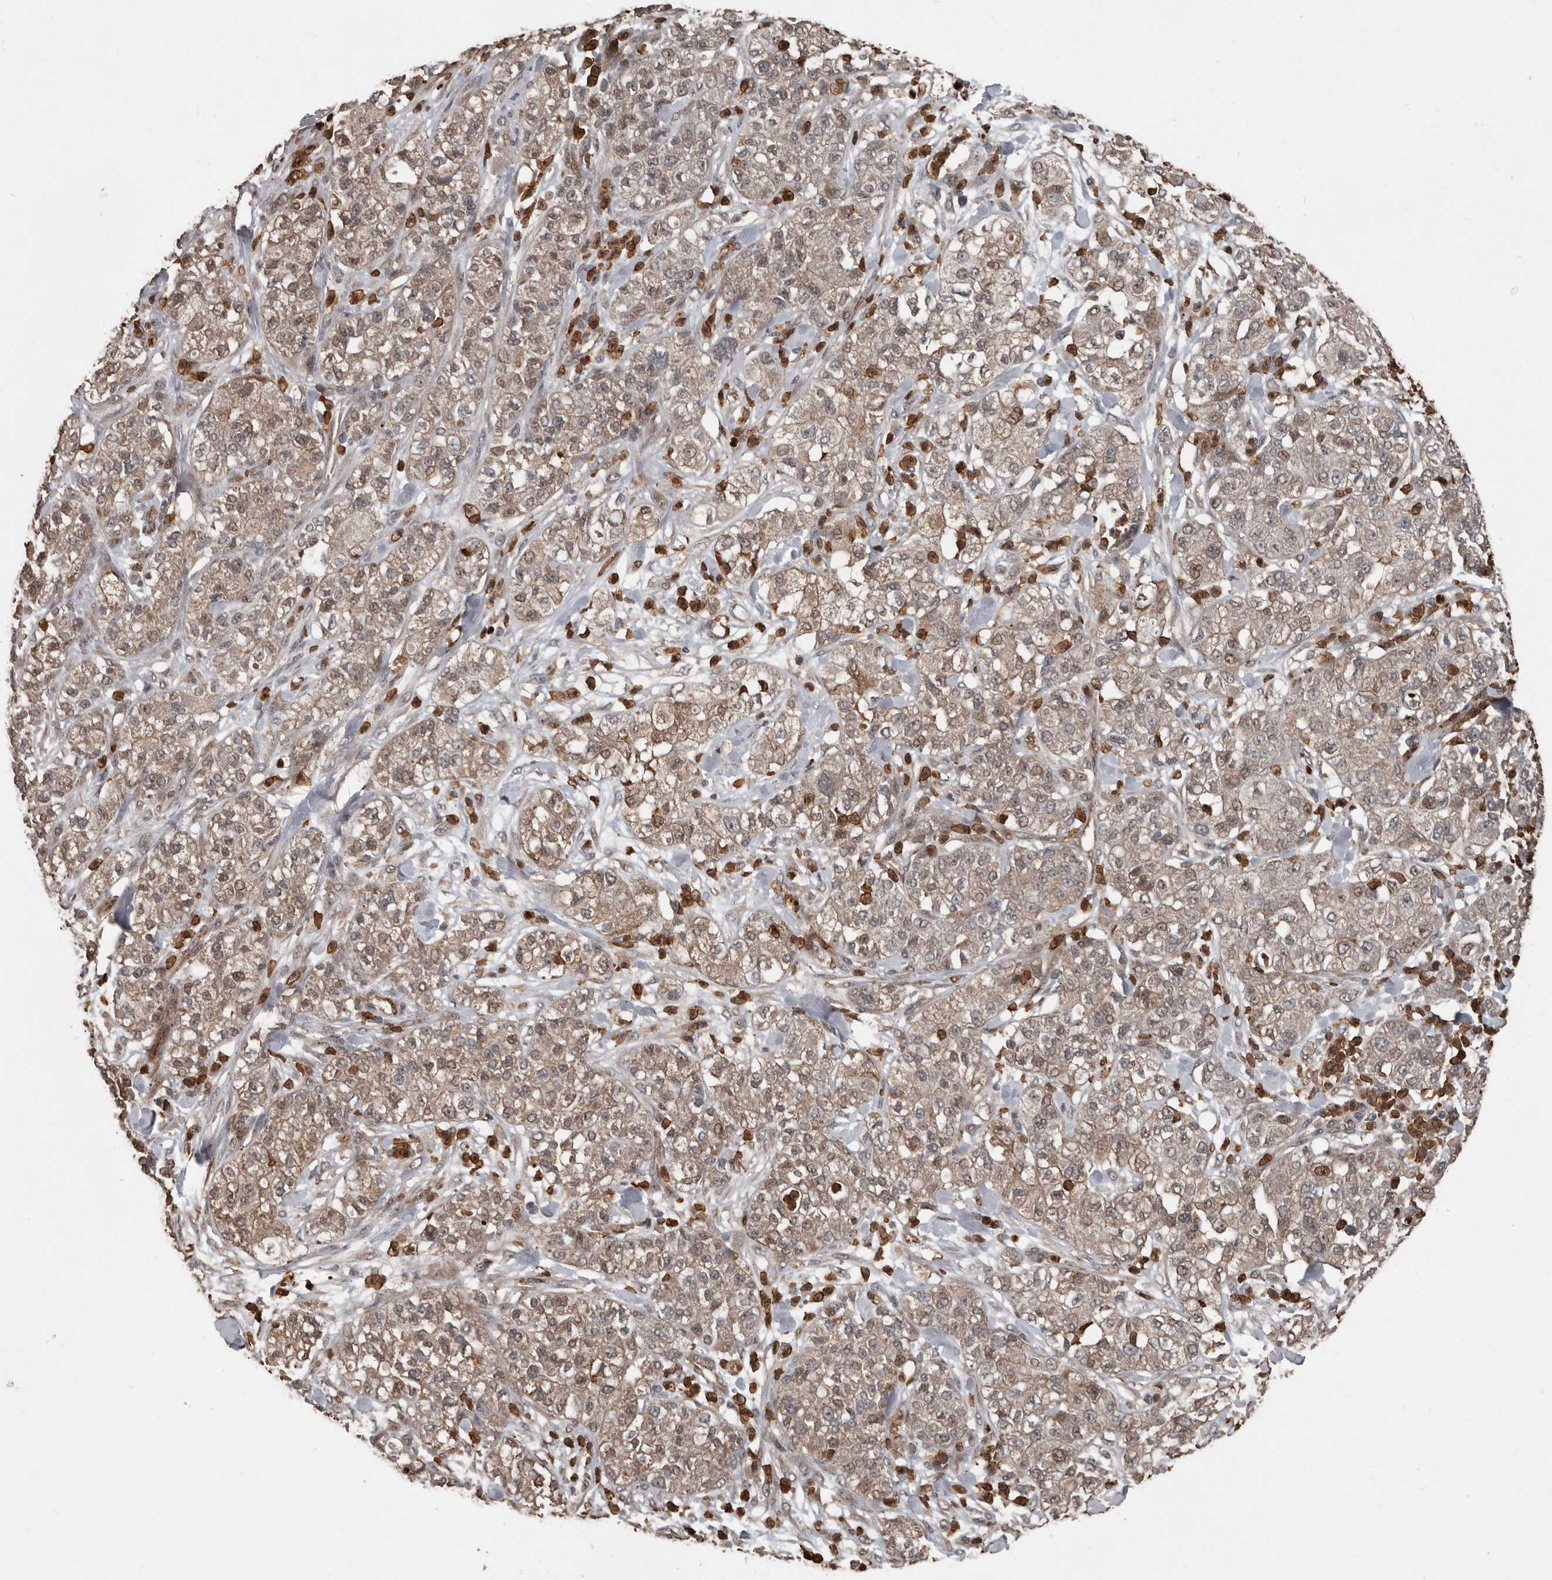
{"staining": {"intensity": "weak", "quantity": ">75%", "location": "cytoplasmic/membranous,nuclear"}, "tissue": "pancreatic cancer", "cell_type": "Tumor cells", "image_type": "cancer", "snomed": [{"axis": "morphology", "description": "Adenocarcinoma, NOS"}, {"axis": "topography", "description": "Pancreas"}], "caption": "The photomicrograph exhibits a brown stain indicating the presence of a protein in the cytoplasmic/membranous and nuclear of tumor cells in pancreatic adenocarcinoma.", "gene": "FSBP", "patient": {"sex": "female", "age": 78}}